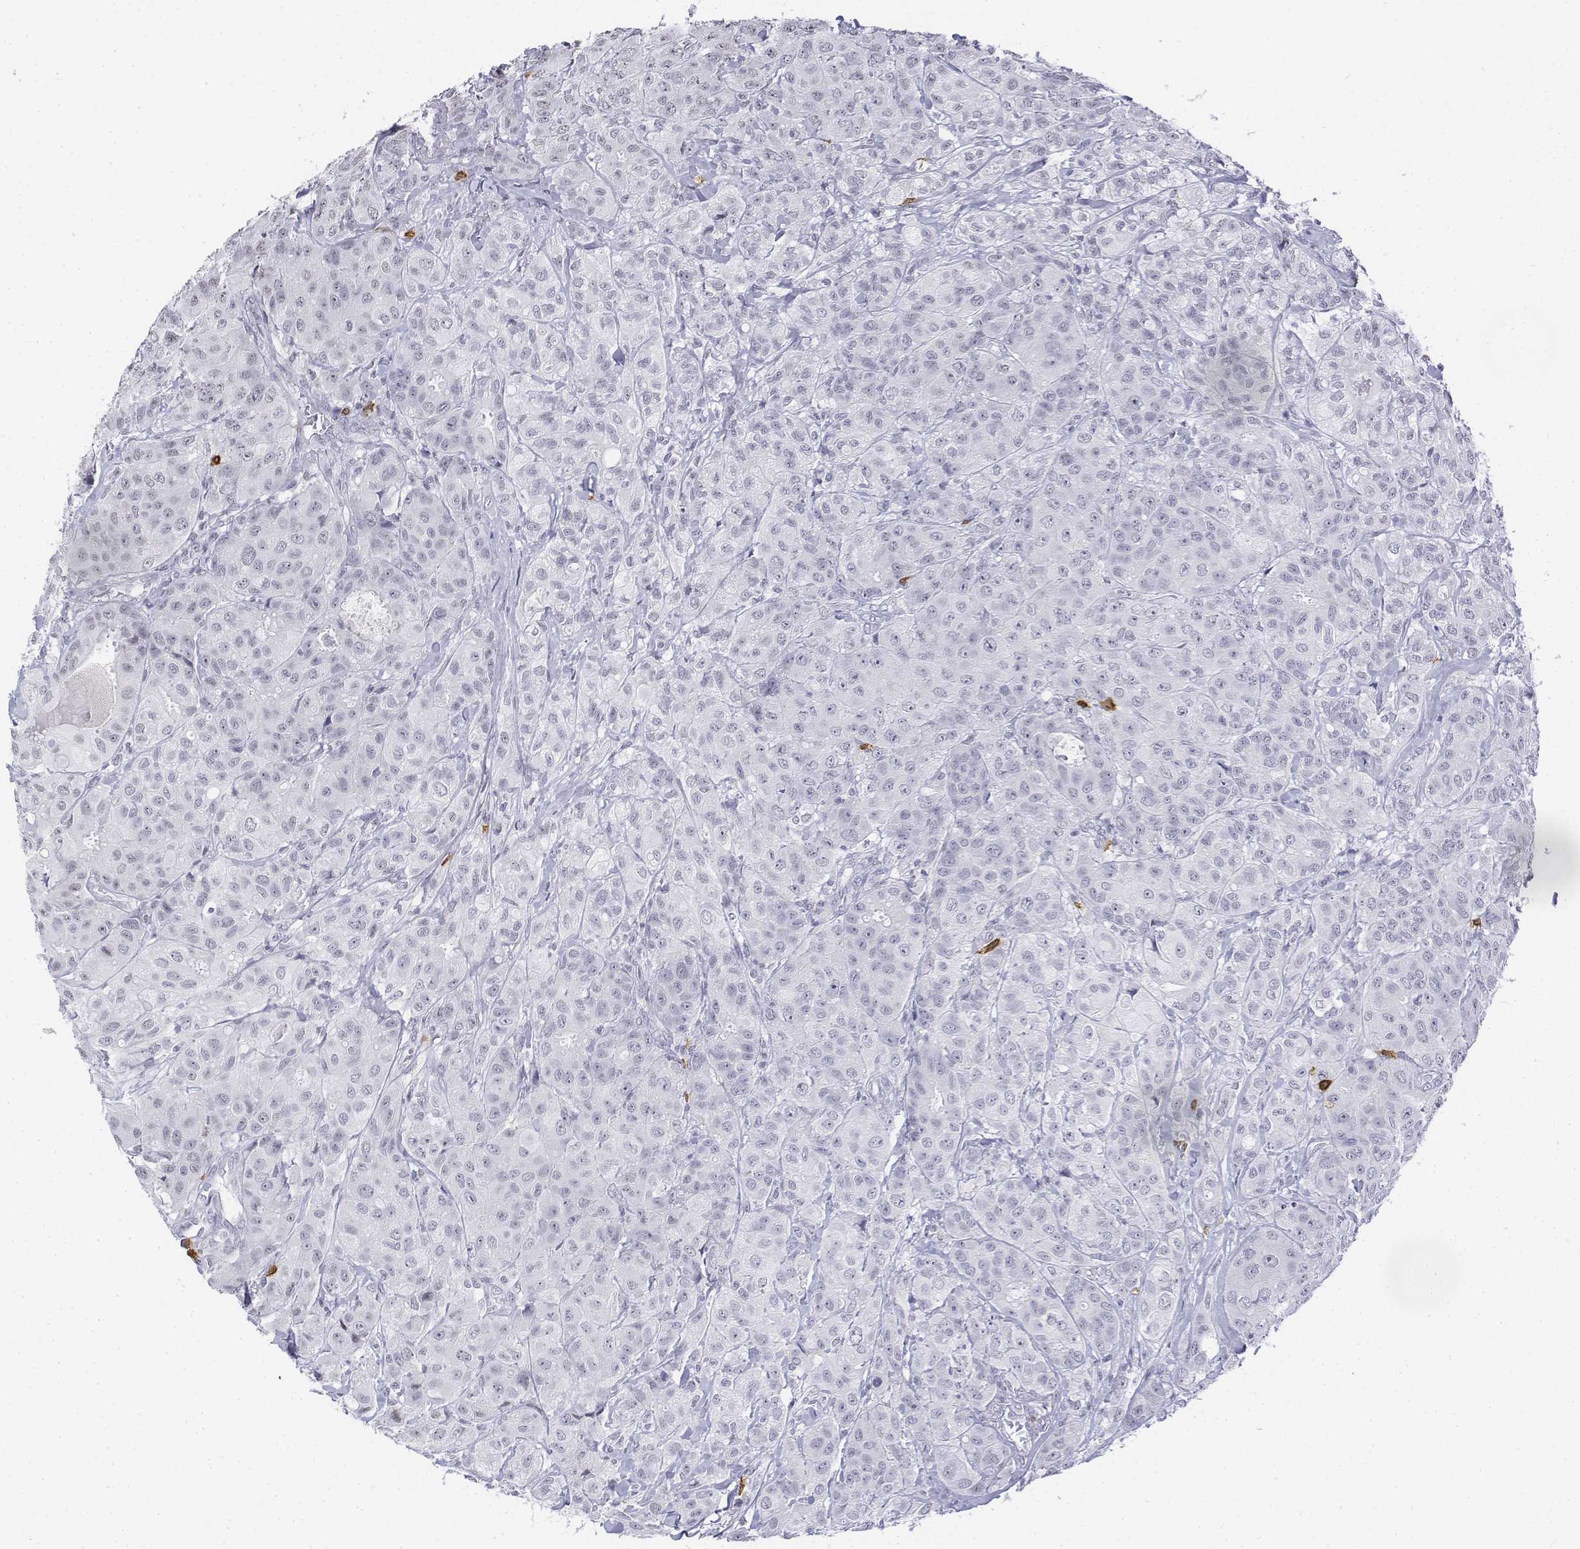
{"staining": {"intensity": "negative", "quantity": "none", "location": "none"}, "tissue": "breast cancer", "cell_type": "Tumor cells", "image_type": "cancer", "snomed": [{"axis": "morphology", "description": "Duct carcinoma"}, {"axis": "topography", "description": "Breast"}], "caption": "The immunohistochemistry (IHC) micrograph has no significant positivity in tumor cells of breast invasive ductal carcinoma tissue.", "gene": "CD3E", "patient": {"sex": "female", "age": 43}}